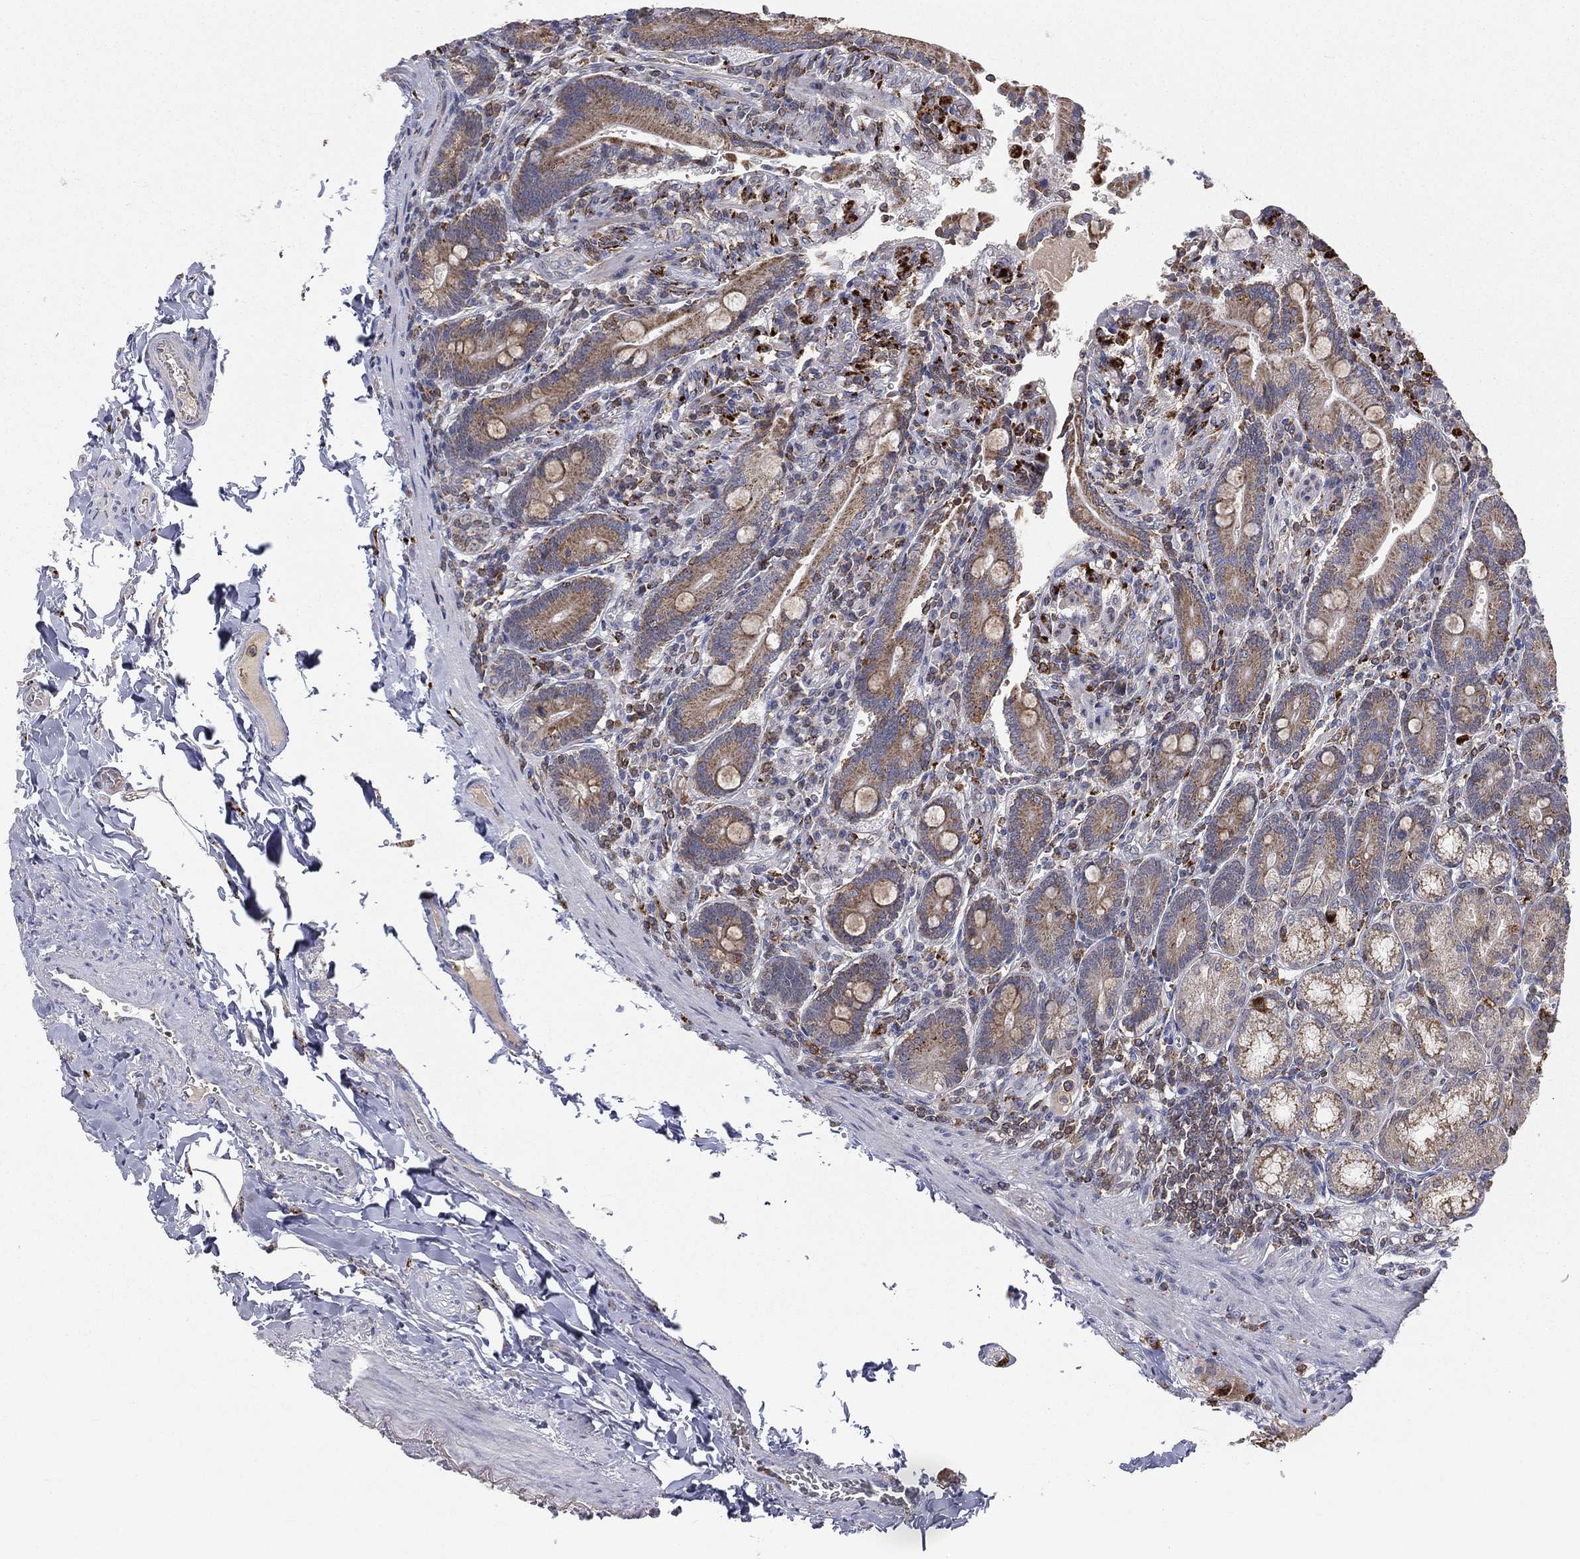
{"staining": {"intensity": "moderate", "quantity": "25%-75%", "location": "cytoplasmic/membranous"}, "tissue": "duodenum", "cell_type": "Glandular cells", "image_type": "normal", "snomed": [{"axis": "morphology", "description": "Normal tissue, NOS"}, {"axis": "topography", "description": "Duodenum"}], "caption": "The immunohistochemical stain highlights moderate cytoplasmic/membranous staining in glandular cells of unremarkable duodenum. The protein of interest is shown in brown color, while the nuclei are stained blue.", "gene": "RIN3", "patient": {"sex": "female", "age": 62}}